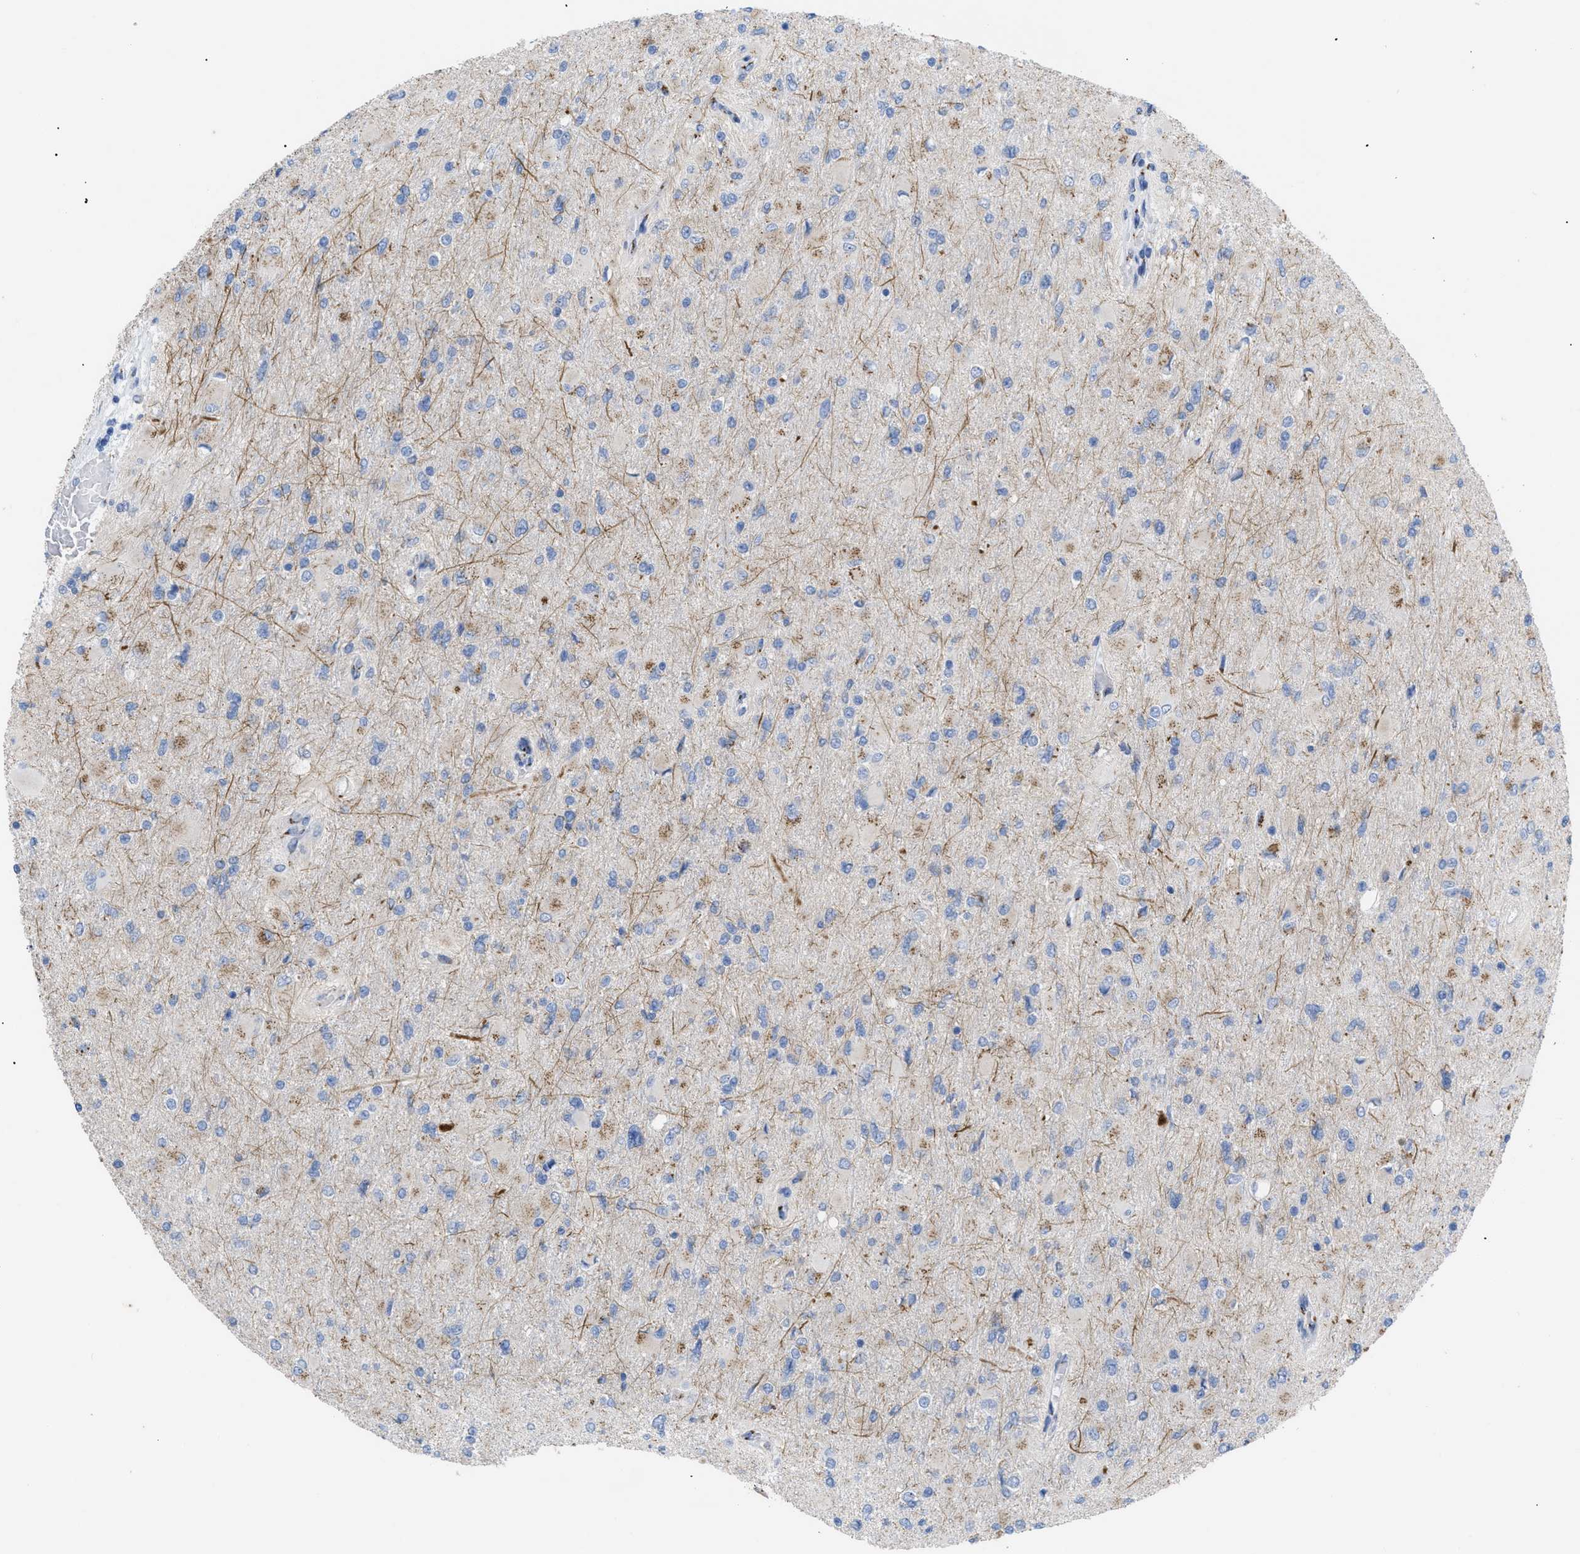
{"staining": {"intensity": "moderate", "quantity": "<25%", "location": "cytoplasmic/membranous"}, "tissue": "glioma", "cell_type": "Tumor cells", "image_type": "cancer", "snomed": [{"axis": "morphology", "description": "Glioma, malignant, High grade"}, {"axis": "topography", "description": "Cerebral cortex"}], "caption": "IHC (DAB) staining of malignant high-grade glioma reveals moderate cytoplasmic/membranous protein staining in about <25% of tumor cells.", "gene": "TMEM17", "patient": {"sex": "female", "age": 36}}